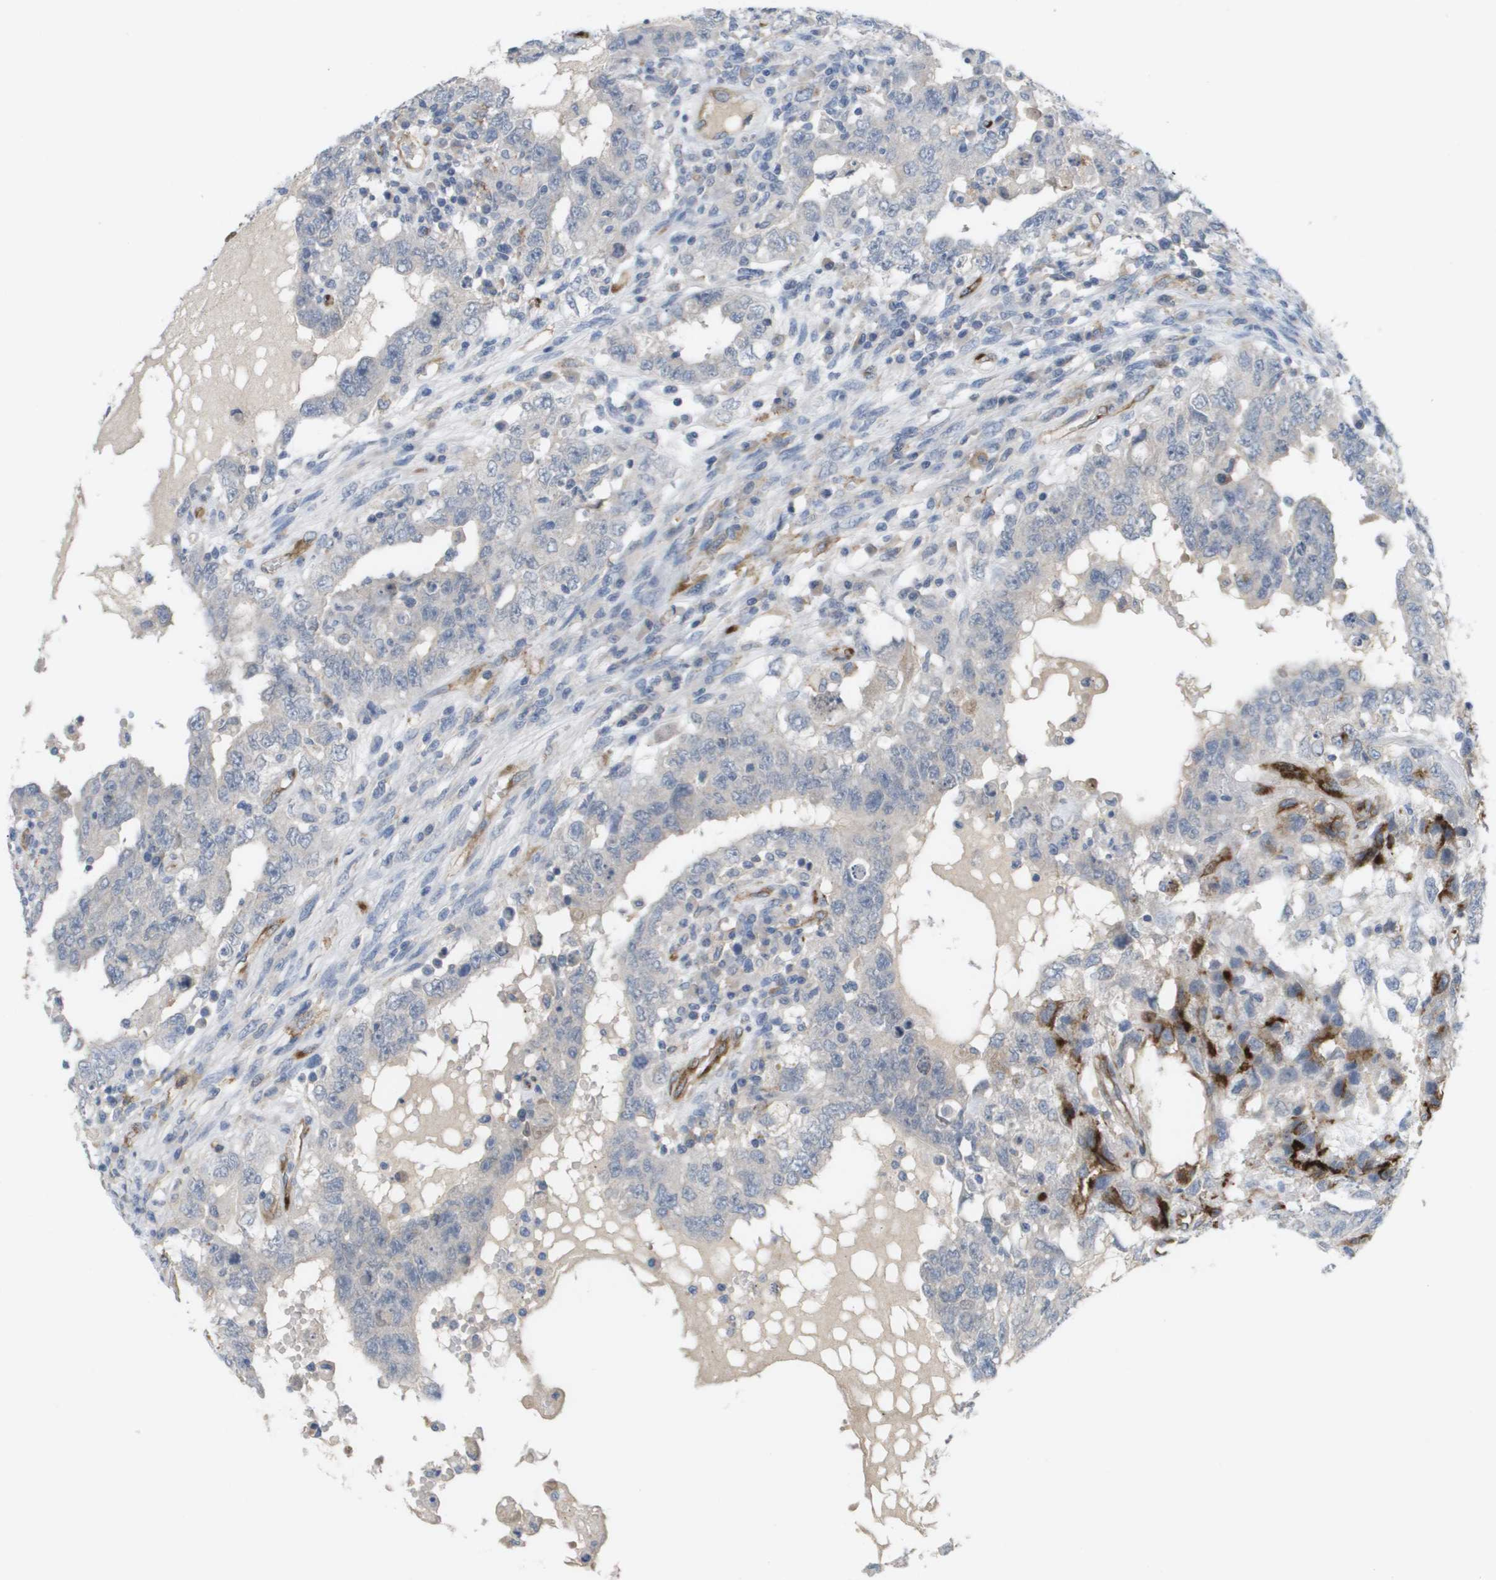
{"staining": {"intensity": "negative", "quantity": "none", "location": "none"}, "tissue": "testis cancer", "cell_type": "Tumor cells", "image_type": "cancer", "snomed": [{"axis": "morphology", "description": "Carcinoma, Embryonal, NOS"}, {"axis": "topography", "description": "Testis"}], "caption": "Immunohistochemistry of testis cancer demonstrates no staining in tumor cells.", "gene": "ANGPT2", "patient": {"sex": "male", "age": 26}}